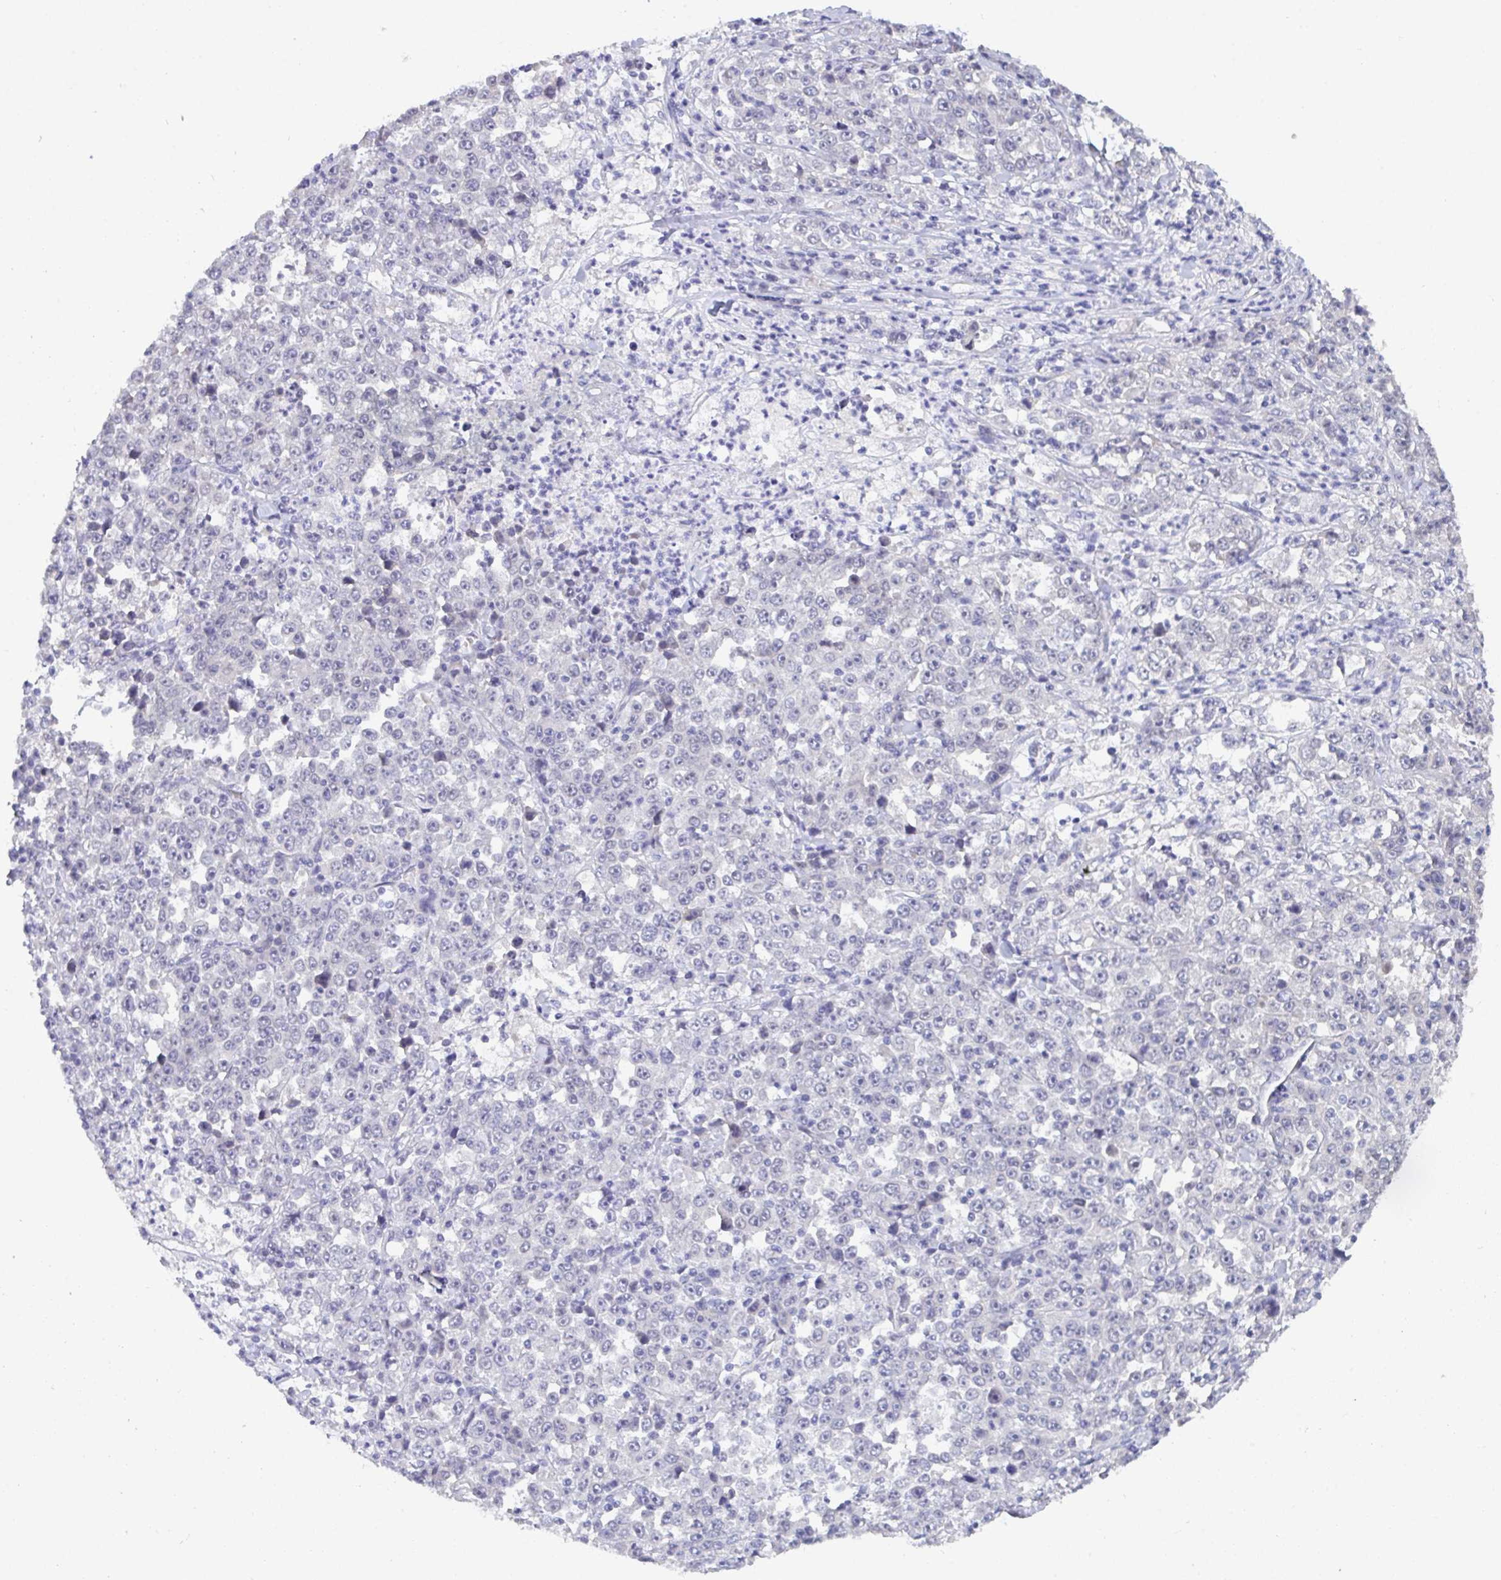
{"staining": {"intensity": "negative", "quantity": "none", "location": "none"}, "tissue": "stomach cancer", "cell_type": "Tumor cells", "image_type": "cancer", "snomed": [{"axis": "morphology", "description": "Normal tissue, NOS"}, {"axis": "morphology", "description": "Adenocarcinoma, NOS"}, {"axis": "topography", "description": "Stomach, upper"}, {"axis": "topography", "description": "Stomach"}], "caption": "Stomach cancer (adenocarcinoma) was stained to show a protein in brown. There is no significant staining in tumor cells.", "gene": "SERPINB13", "patient": {"sex": "male", "age": 59}}